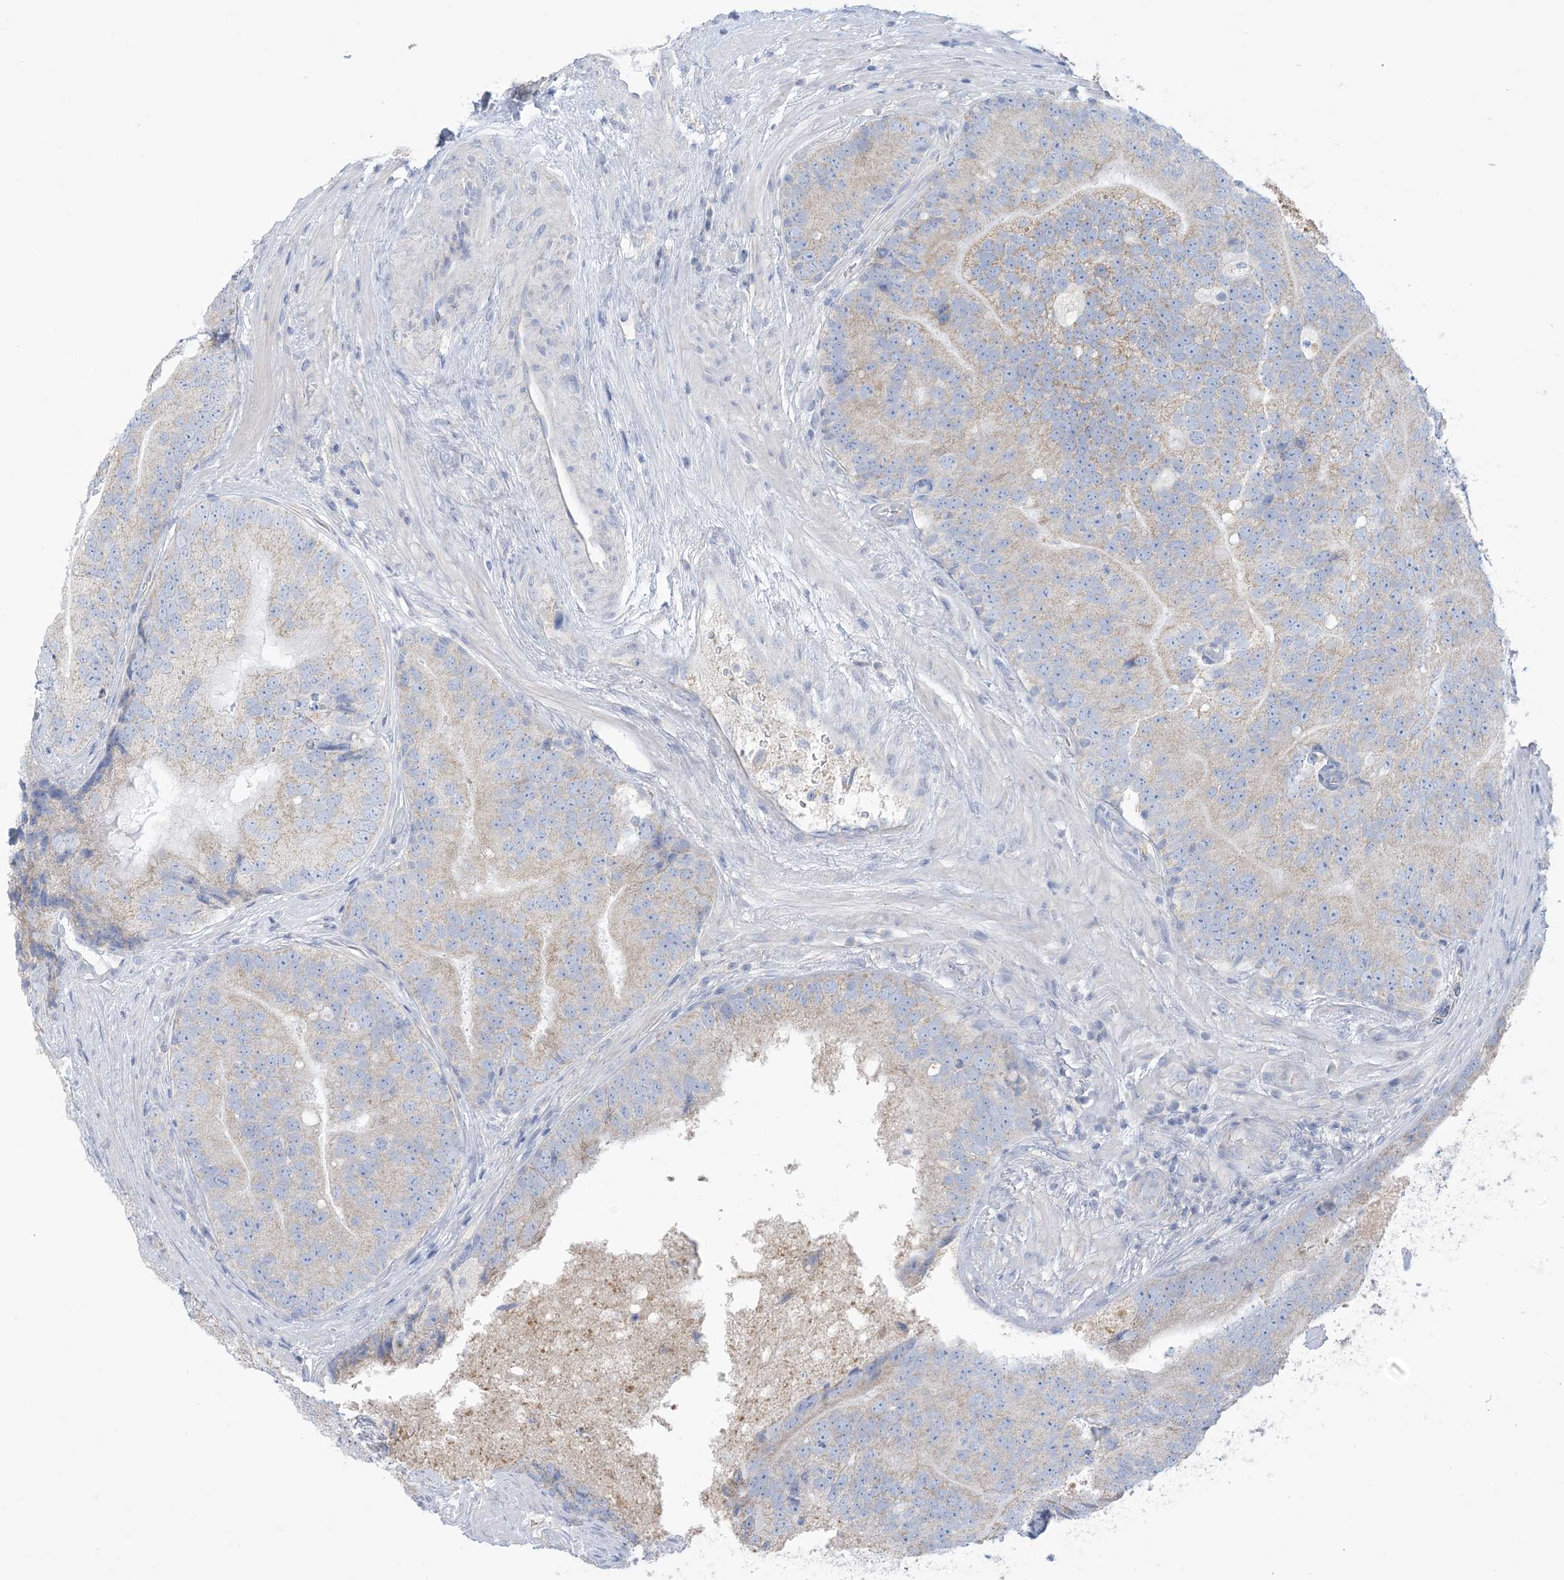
{"staining": {"intensity": "weak", "quantity": ">75%", "location": "cytoplasmic/membranous"}, "tissue": "prostate cancer", "cell_type": "Tumor cells", "image_type": "cancer", "snomed": [{"axis": "morphology", "description": "Adenocarcinoma, High grade"}, {"axis": "topography", "description": "Prostate"}], "caption": "Immunohistochemical staining of human high-grade adenocarcinoma (prostate) displays low levels of weak cytoplasmic/membranous positivity in about >75% of tumor cells. Immunohistochemistry stains the protein of interest in brown and the nuclei are stained blue.", "gene": "MTHFD2L", "patient": {"sex": "male", "age": 70}}